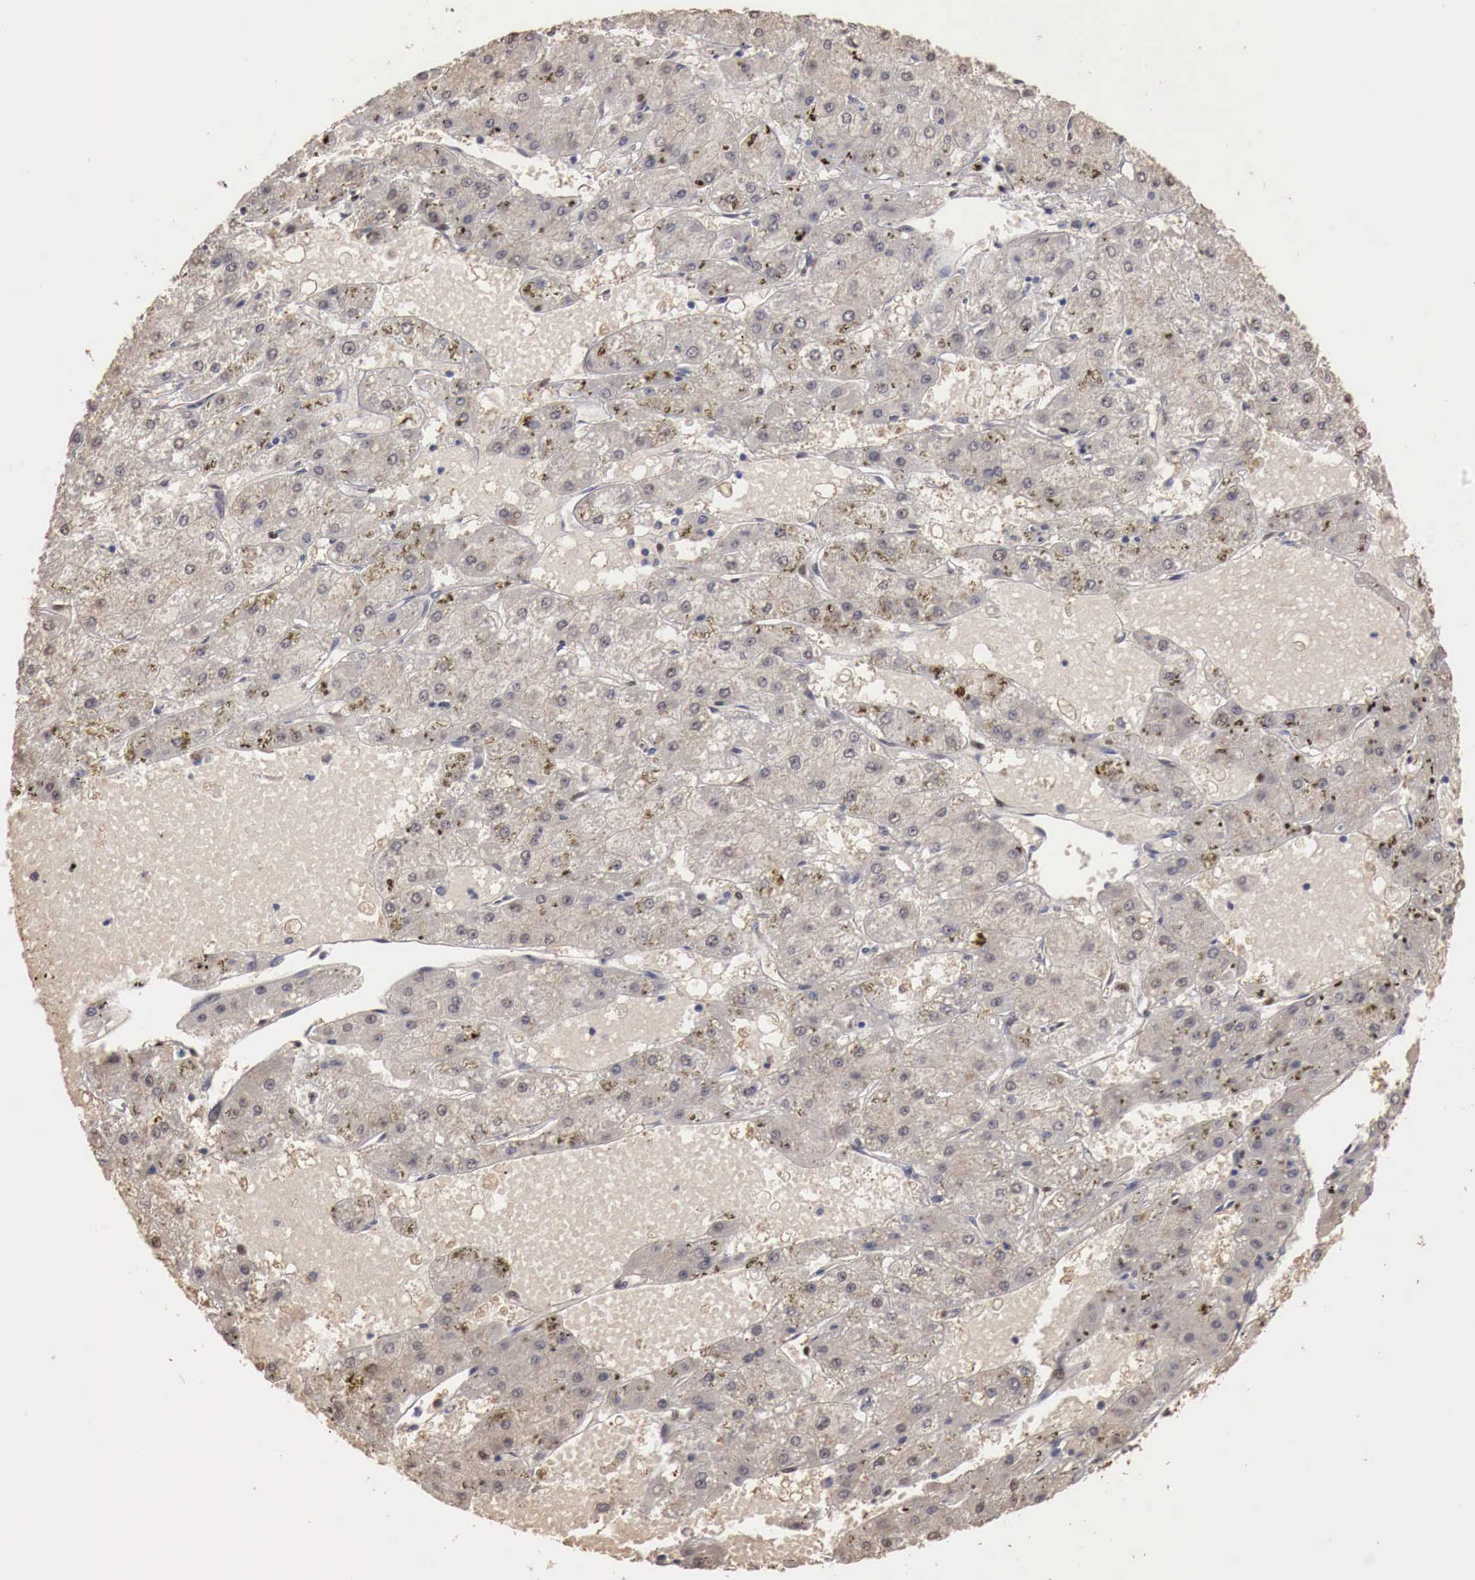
{"staining": {"intensity": "weak", "quantity": "25%-75%", "location": "cytoplasmic/membranous"}, "tissue": "liver cancer", "cell_type": "Tumor cells", "image_type": "cancer", "snomed": [{"axis": "morphology", "description": "Carcinoma, Hepatocellular, NOS"}, {"axis": "topography", "description": "Liver"}], "caption": "This image shows immunohistochemistry (IHC) staining of human liver cancer, with low weak cytoplasmic/membranous expression in approximately 25%-75% of tumor cells.", "gene": "KHDRBS2", "patient": {"sex": "female", "age": 52}}